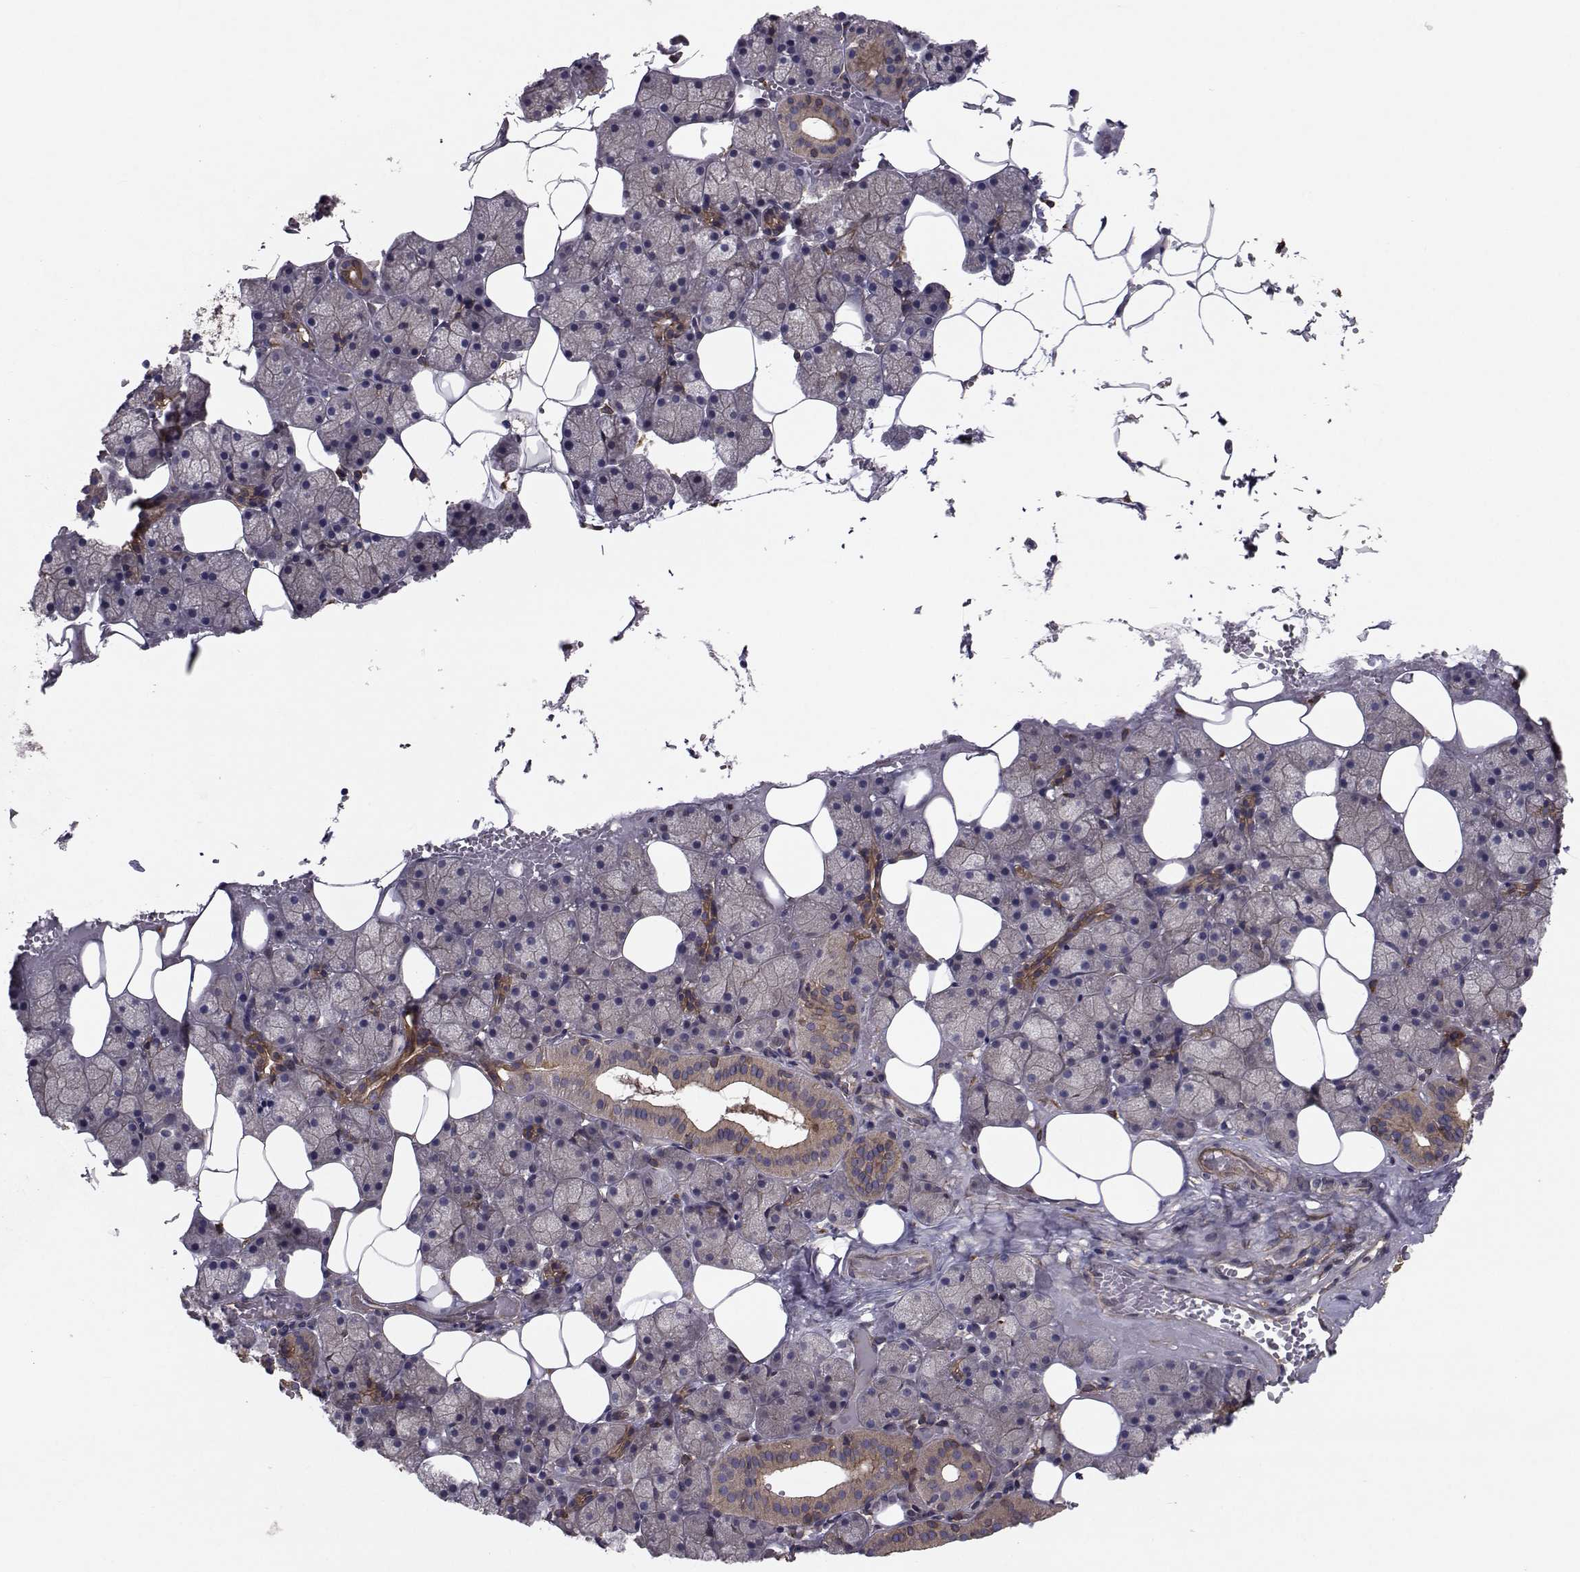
{"staining": {"intensity": "moderate", "quantity": "25%-75%", "location": "cytoplasmic/membranous"}, "tissue": "salivary gland", "cell_type": "Glandular cells", "image_type": "normal", "snomed": [{"axis": "morphology", "description": "Normal tissue, NOS"}, {"axis": "topography", "description": "Salivary gland"}], "caption": "Immunohistochemistry (IHC) histopathology image of normal salivary gland: salivary gland stained using immunohistochemistry displays medium levels of moderate protein expression localized specifically in the cytoplasmic/membranous of glandular cells, appearing as a cytoplasmic/membranous brown color.", "gene": "TRIP10", "patient": {"sex": "male", "age": 38}}